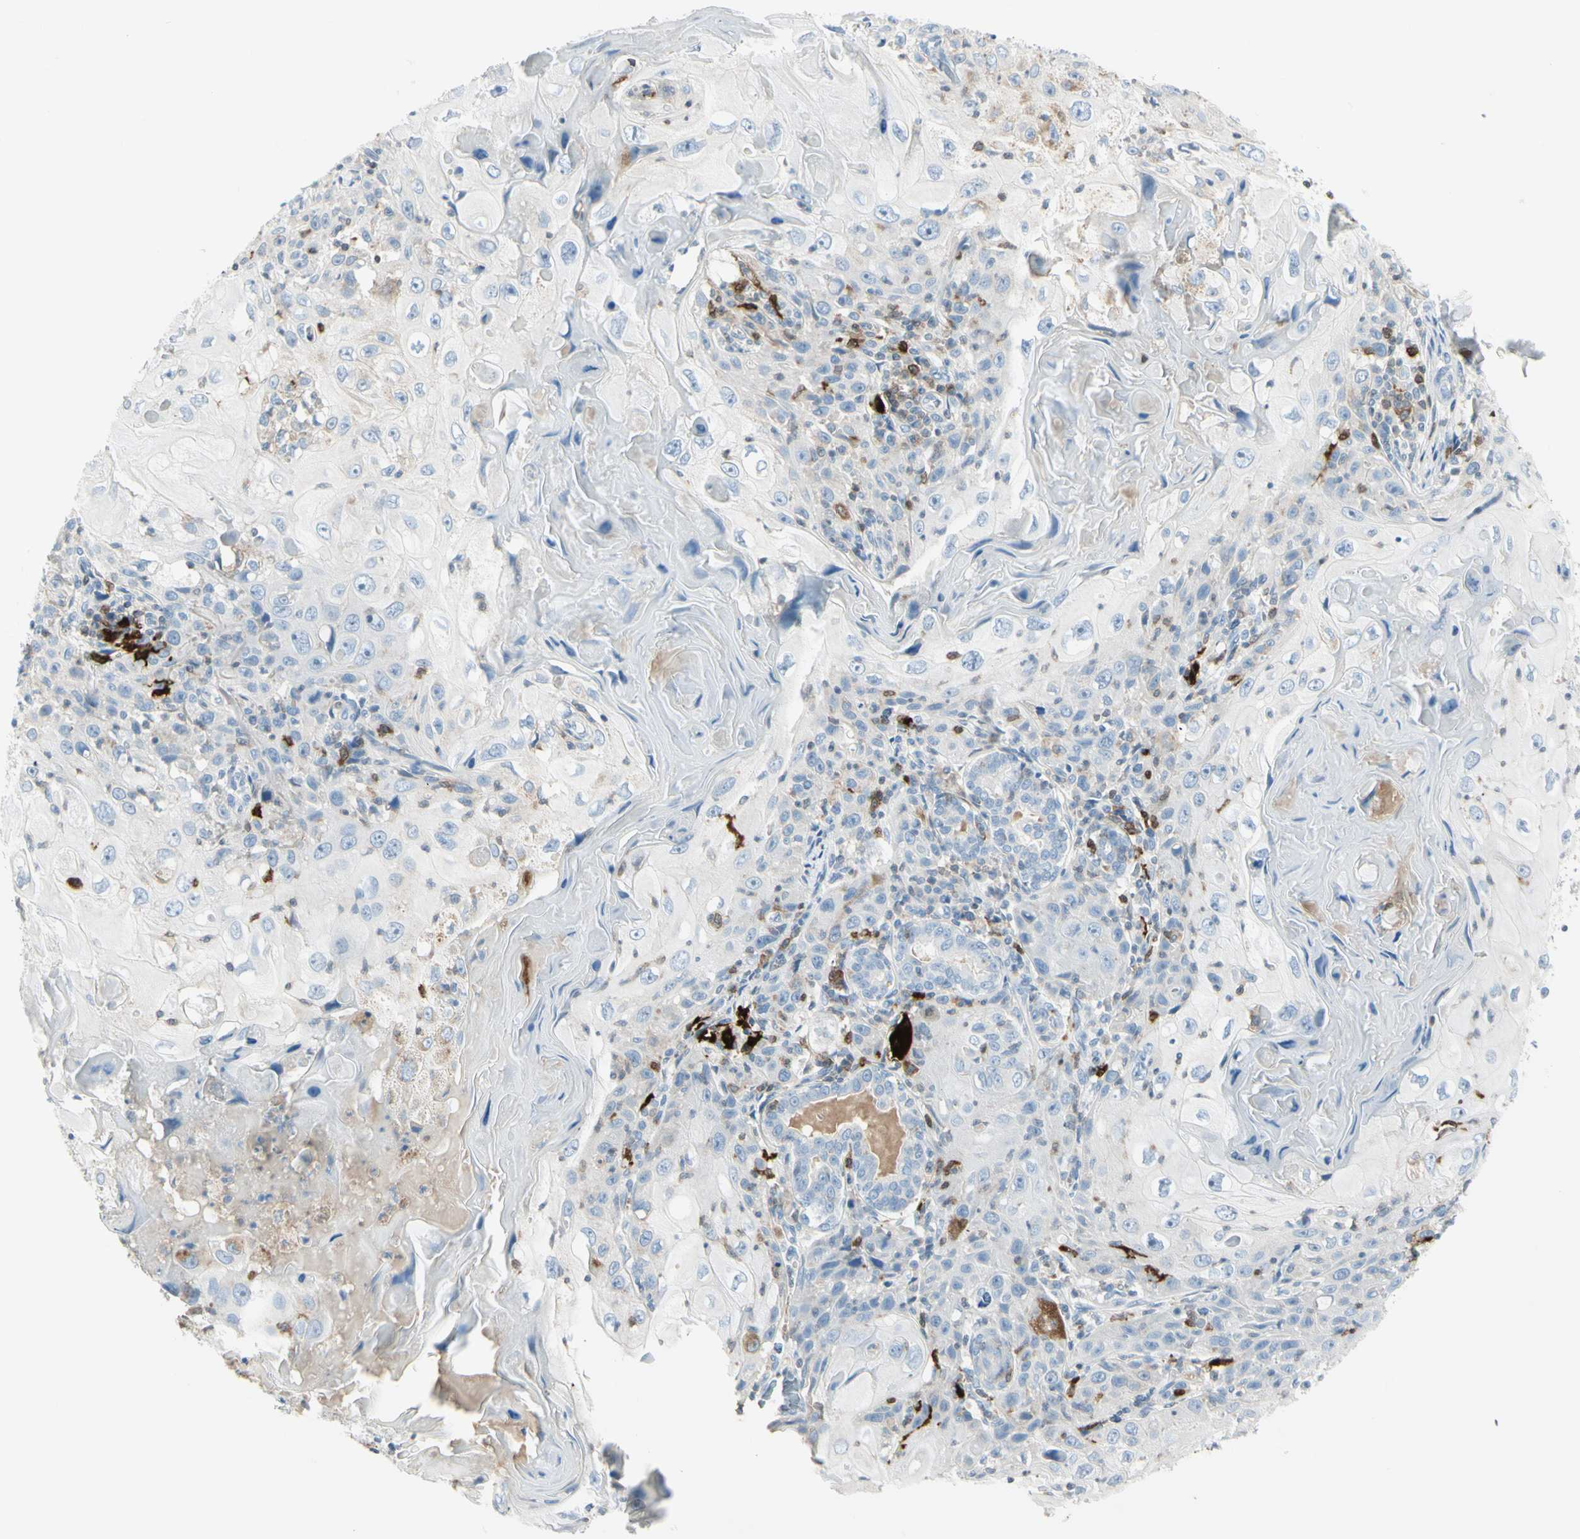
{"staining": {"intensity": "weak", "quantity": "25%-75%", "location": "cytoplasmic/membranous"}, "tissue": "skin cancer", "cell_type": "Tumor cells", "image_type": "cancer", "snomed": [{"axis": "morphology", "description": "Squamous cell carcinoma, NOS"}, {"axis": "topography", "description": "Skin"}], "caption": "Immunohistochemical staining of human skin squamous cell carcinoma displays weak cytoplasmic/membranous protein staining in approximately 25%-75% of tumor cells.", "gene": "TRAF1", "patient": {"sex": "female", "age": 88}}